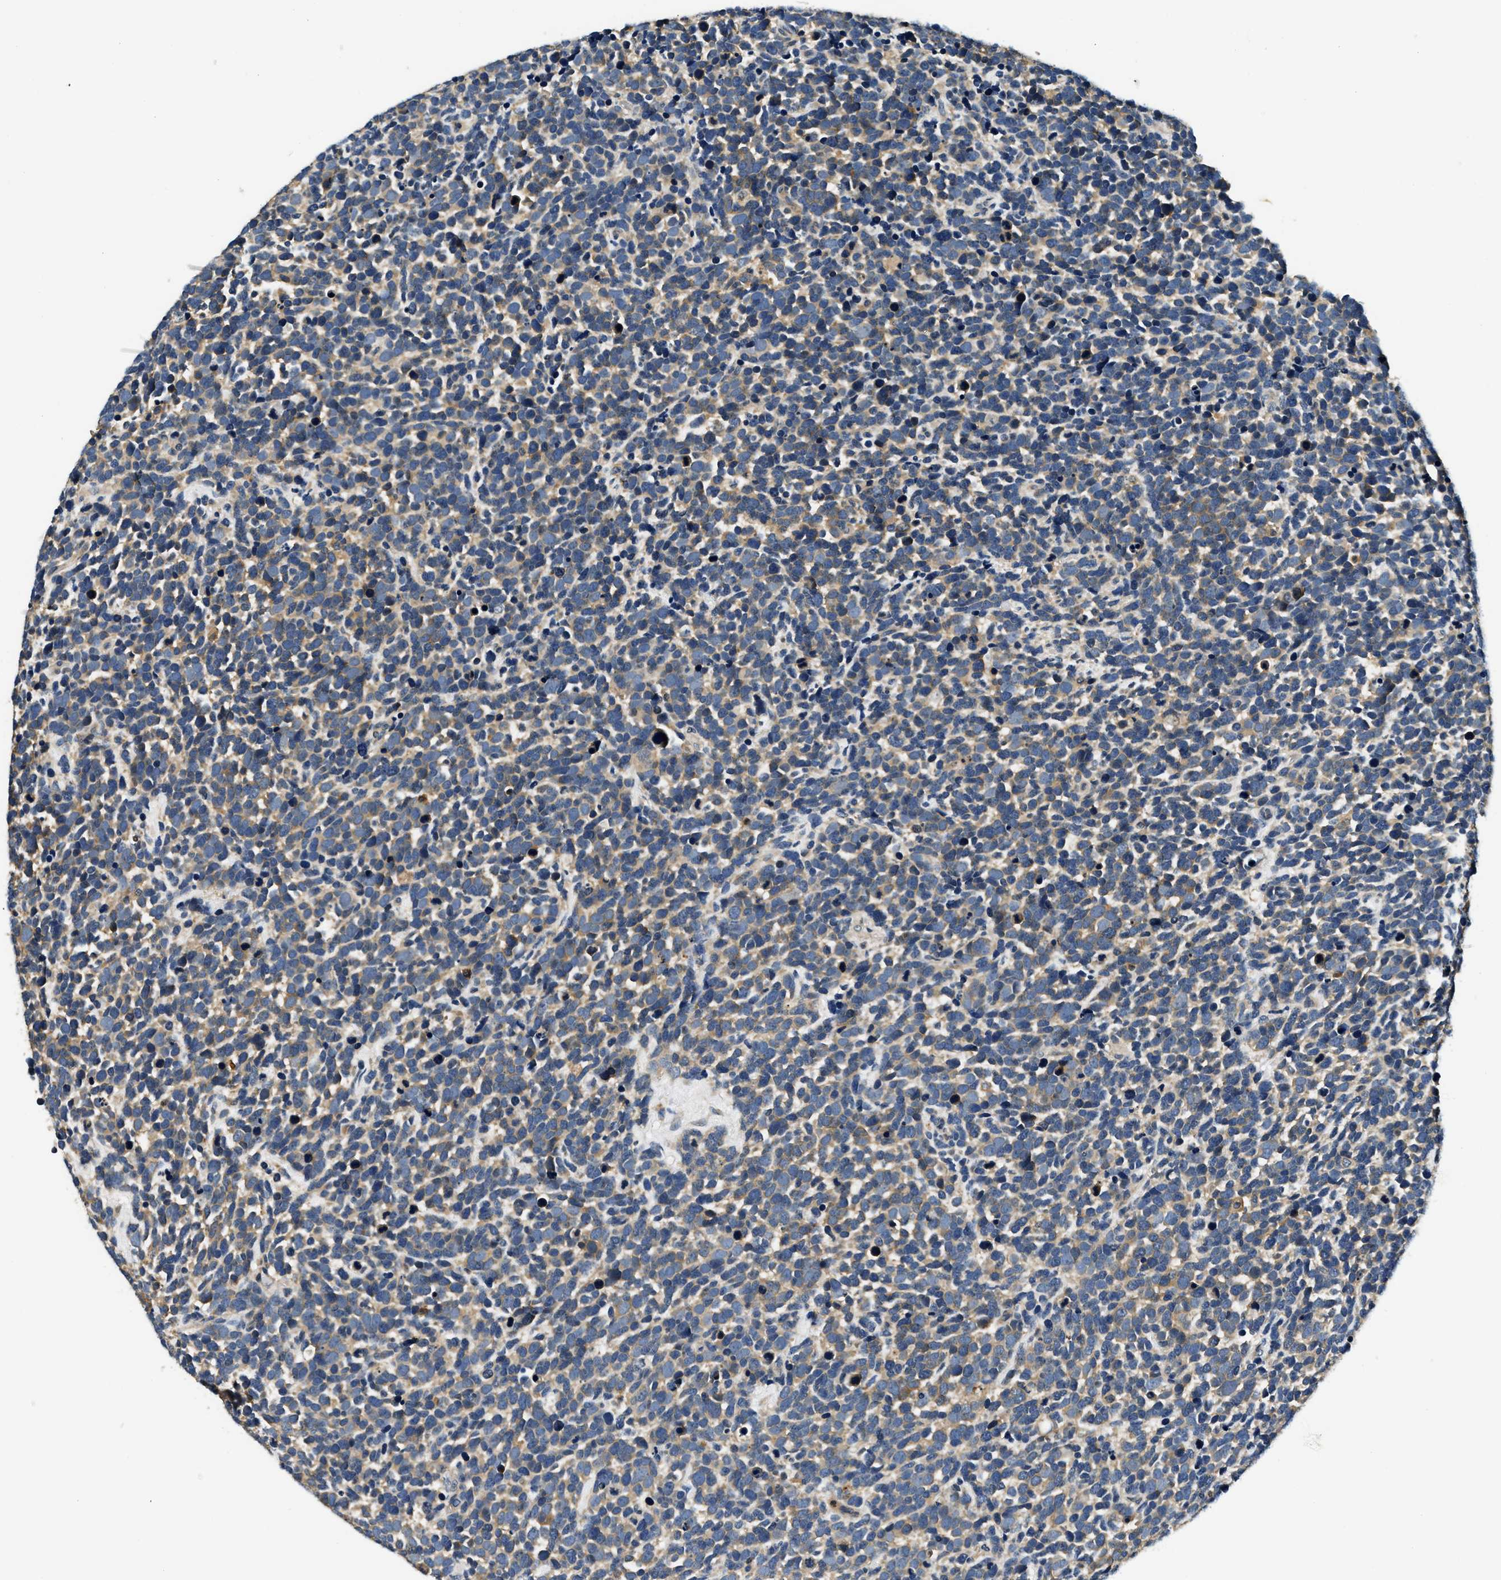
{"staining": {"intensity": "weak", "quantity": ">75%", "location": "cytoplasmic/membranous"}, "tissue": "urothelial cancer", "cell_type": "Tumor cells", "image_type": "cancer", "snomed": [{"axis": "morphology", "description": "Urothelial carcinoma, High grade"}, {"axis": "topography", "description": "Urinary bladder"}], "caption": "This photomicrograph demonstrates immunohistochemistry (IHC) staining of human urothelial cancer, with low weak cytoplasmic/membranous expression in approximately >75% of tumor cells.", "gene": "RESF1", "patient": {"sex": "female", "age": 82}}